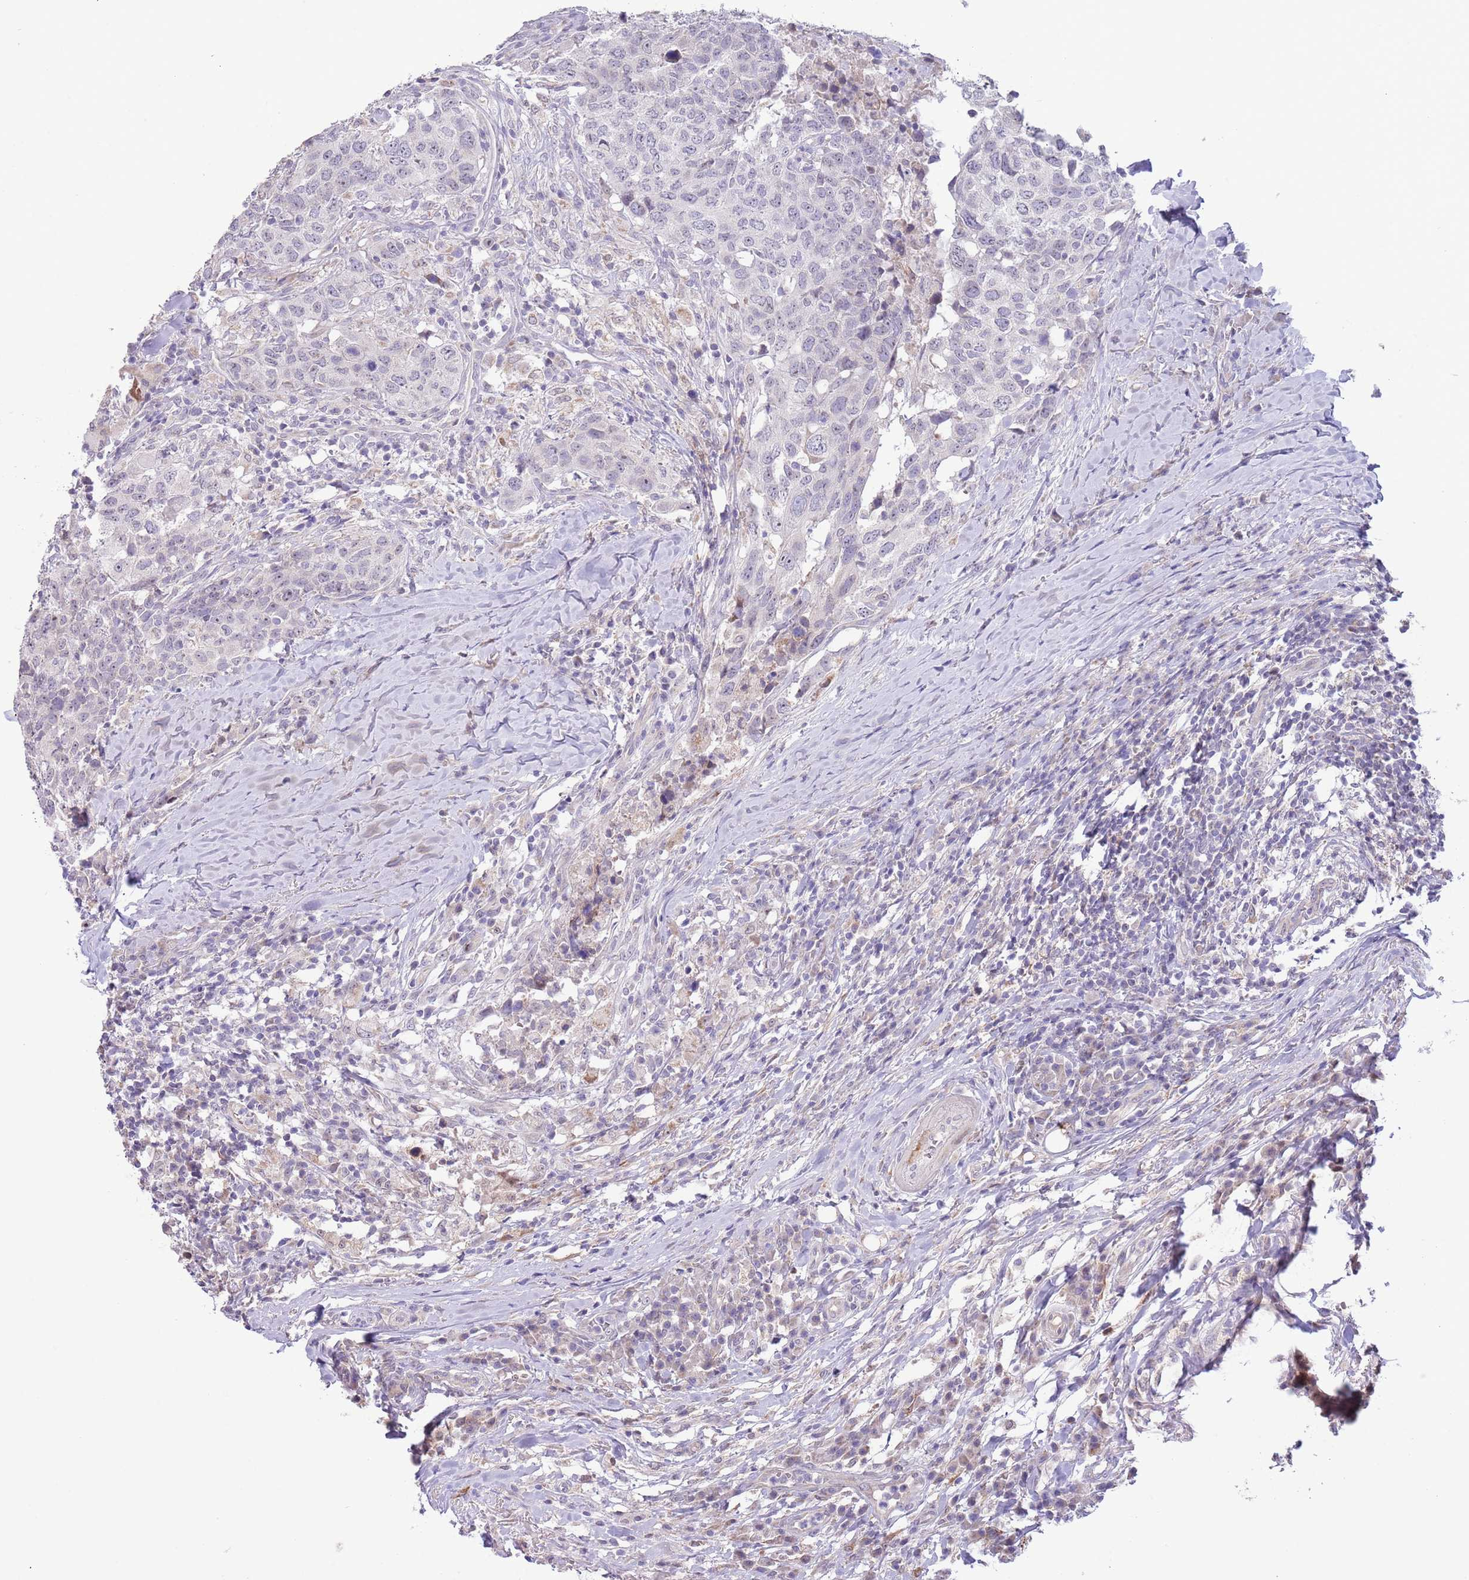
{"staining": {"intensity": "negative", "quantity": "none", "location": "none"}, "tissue": "head and neck cancer", "cell_type": "Tumor cells", "image_type": "cancer", "snomed": [{"axis": "morphology", "description": "Normal tissue, NOS"}, {"axis": "morphology", "description": "Squamous cell carcinoma, NOS"}, {"axis": "topography", "description": "Skeletal muscle"}, {"axis": "topography", "description": "Vascular tissue"}, {"axis": "topography", "description": "Peripheral nerve tissue"}, {"axis": "topography", "description": "Head-Neck"}], "caption": "Squamous cell carcinoma (head and neck) was stained to show a protein in brown. There is no significant positivity in tumor cells. The staining was performed using DAB (3,3'-diaminobenzidine) to visualize the protein expression in brown, while the nuclei were stained in blue with hematoxylin (Magnification: 20x).", "gene": "AP1S2", "patient": {"sex": "male", "age": 66}}